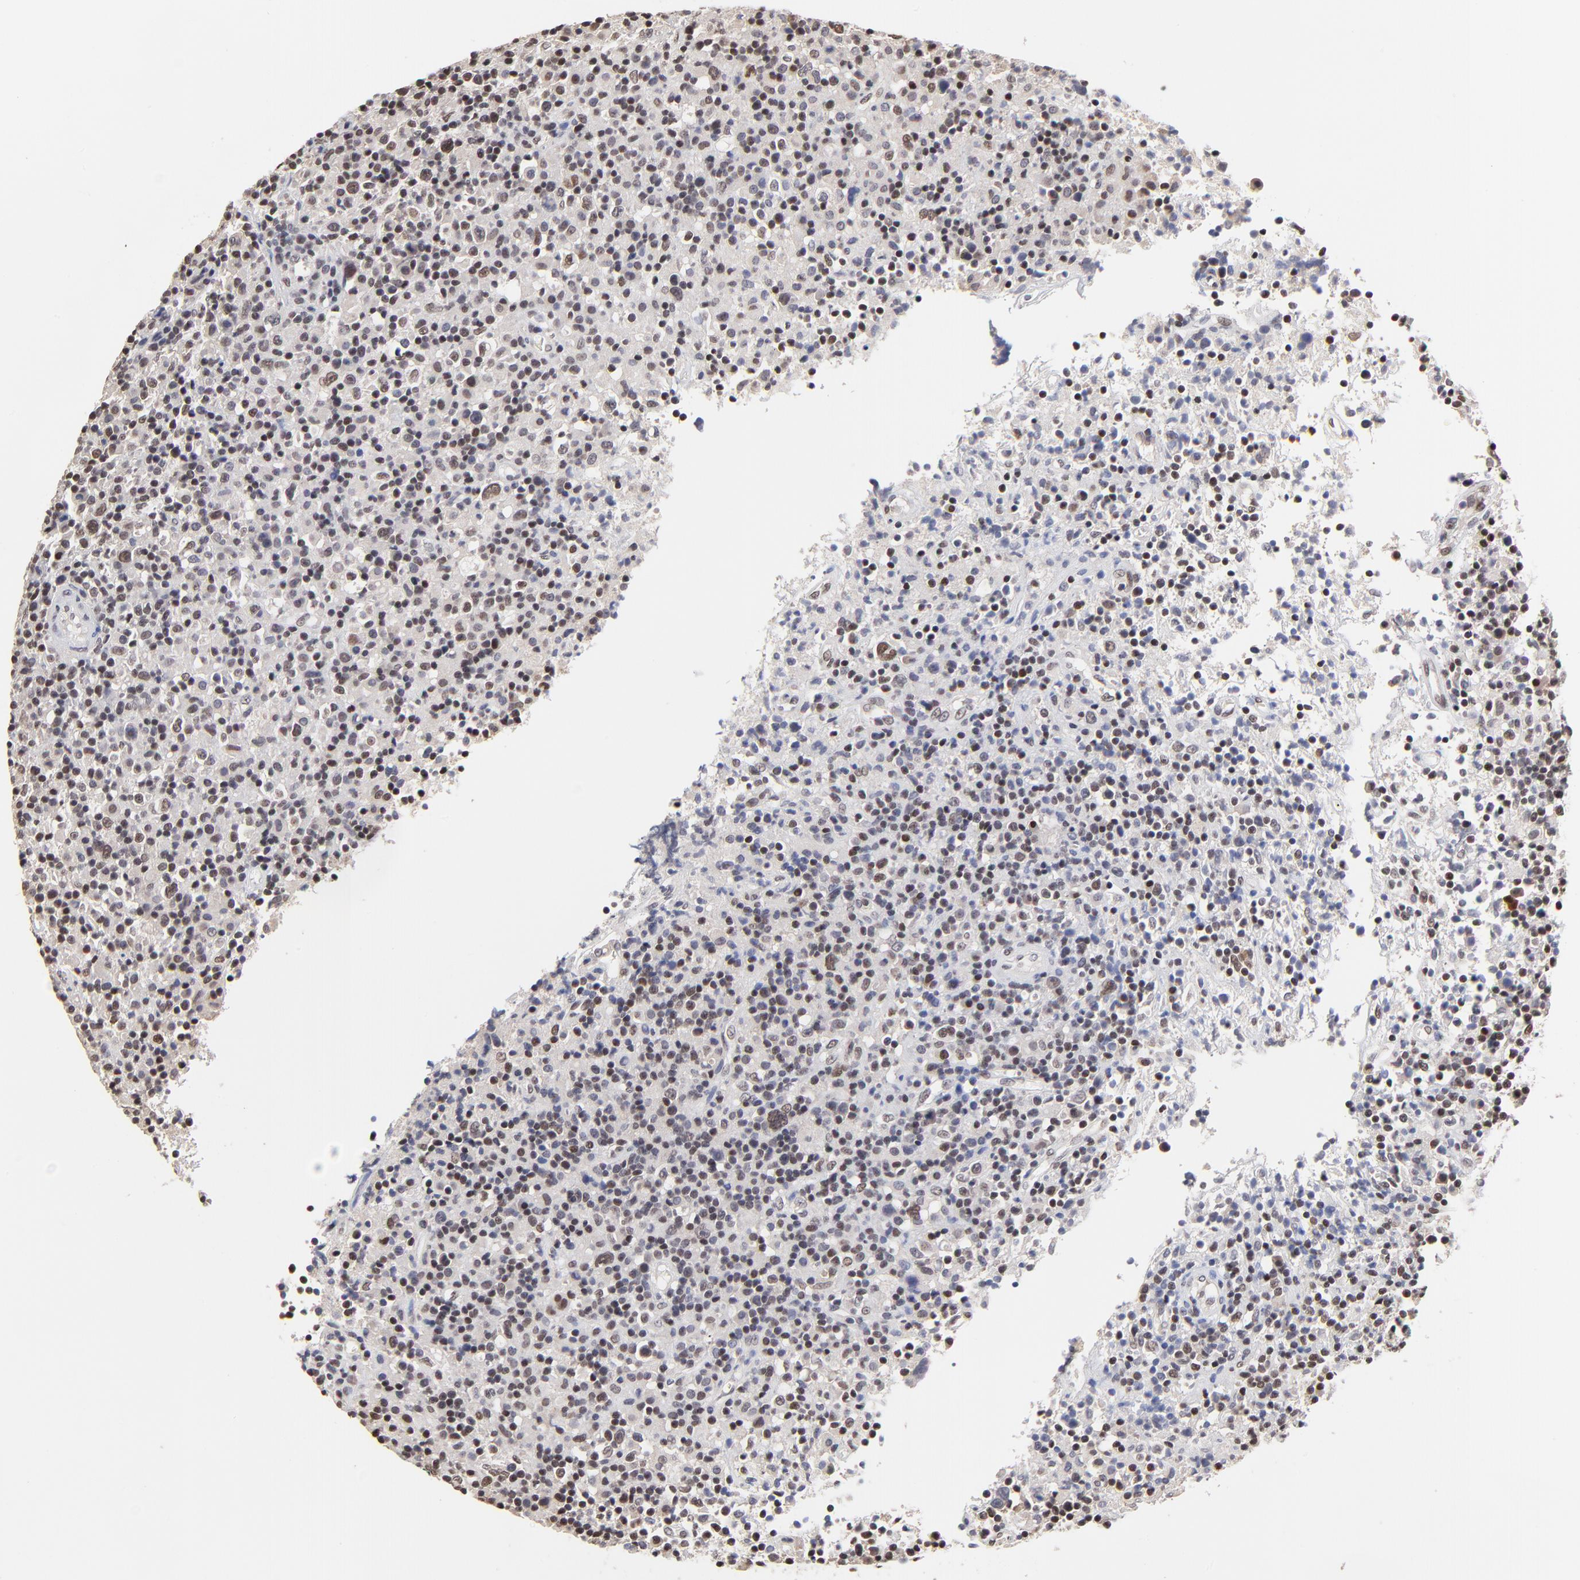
{"staining": {"intensity": "weak", "quantity": "25%-75%", "location": "nuclear"}, "tissue": "lymphoma", "cell_type": "Tumor cells", "image_type": "cancer", "snomed": [{"axis": "morphology", "description": "Hodgkin's disease, NOS"}, {"axis": "topography", "description": "Lymph node"}], "caption": "This image shows Hodgkin's disease stained with immunohistochemistry to label a protein in brown. The nuclear of tumor cells show weak positivity for the protein. Nuclei are counter-stained blue.", "gene": "DSN1", "patient": {"sex": "male", "age": 46}}